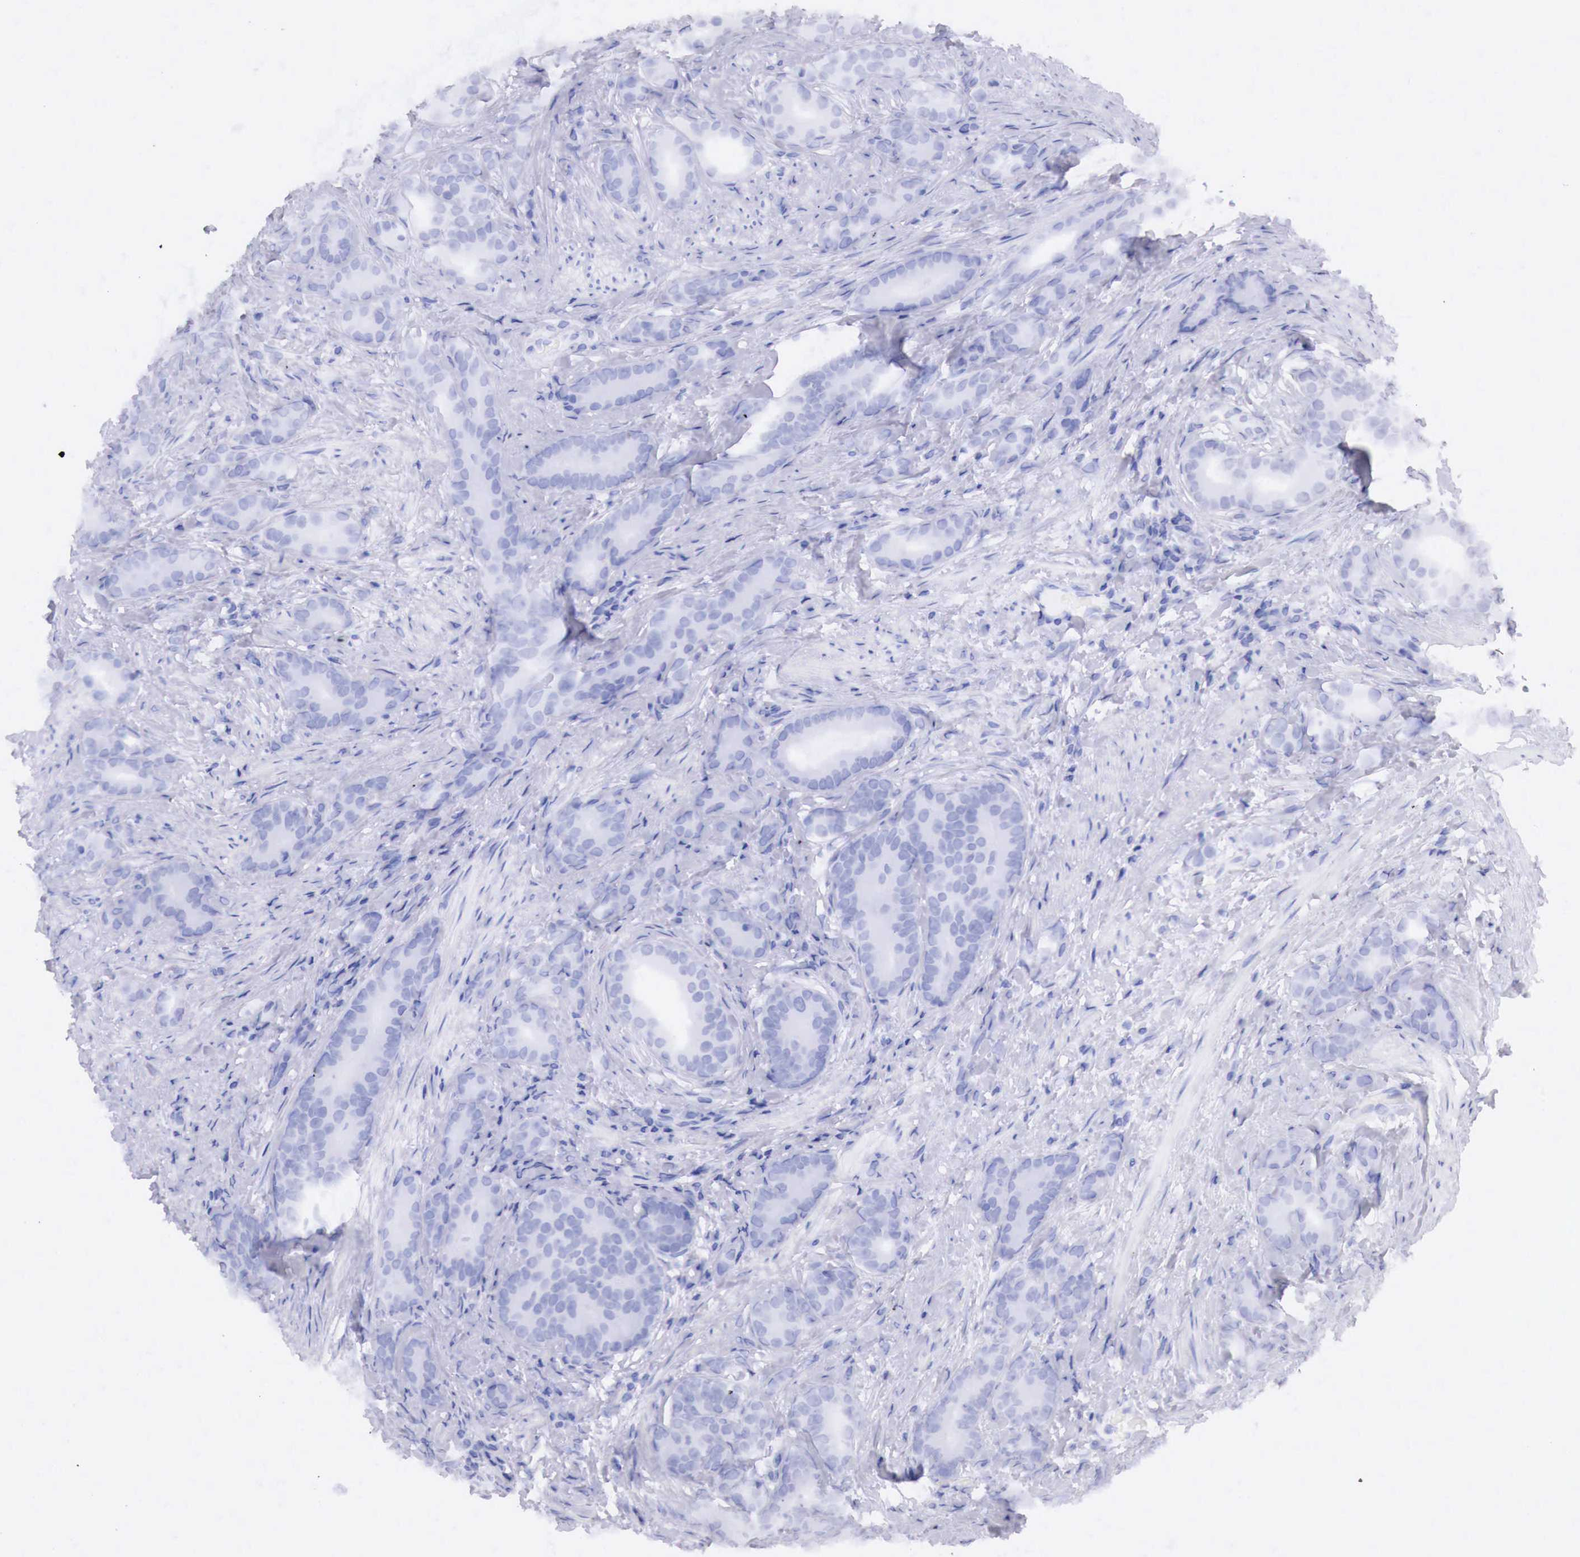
{"staining": {"intensity": "negative", "quantity": "none", "location": "none"}, "tissue": "prostate cancer", "cell_type": "Tumor cells", "image_type": "cancer", "snomed": [{"axis": "morphology", "description": "Adenocarcinoma, Medium grade"}, {"axis": "topography", "description": "Prostate"}], "caption": "Prostate medium-grade adenocarcinoma stained for a protein using immunohistochemistry (IHC) shows no positivity tumor cells.", "gene": "RDX", "patient": {"sex": "male", "age": 59}}